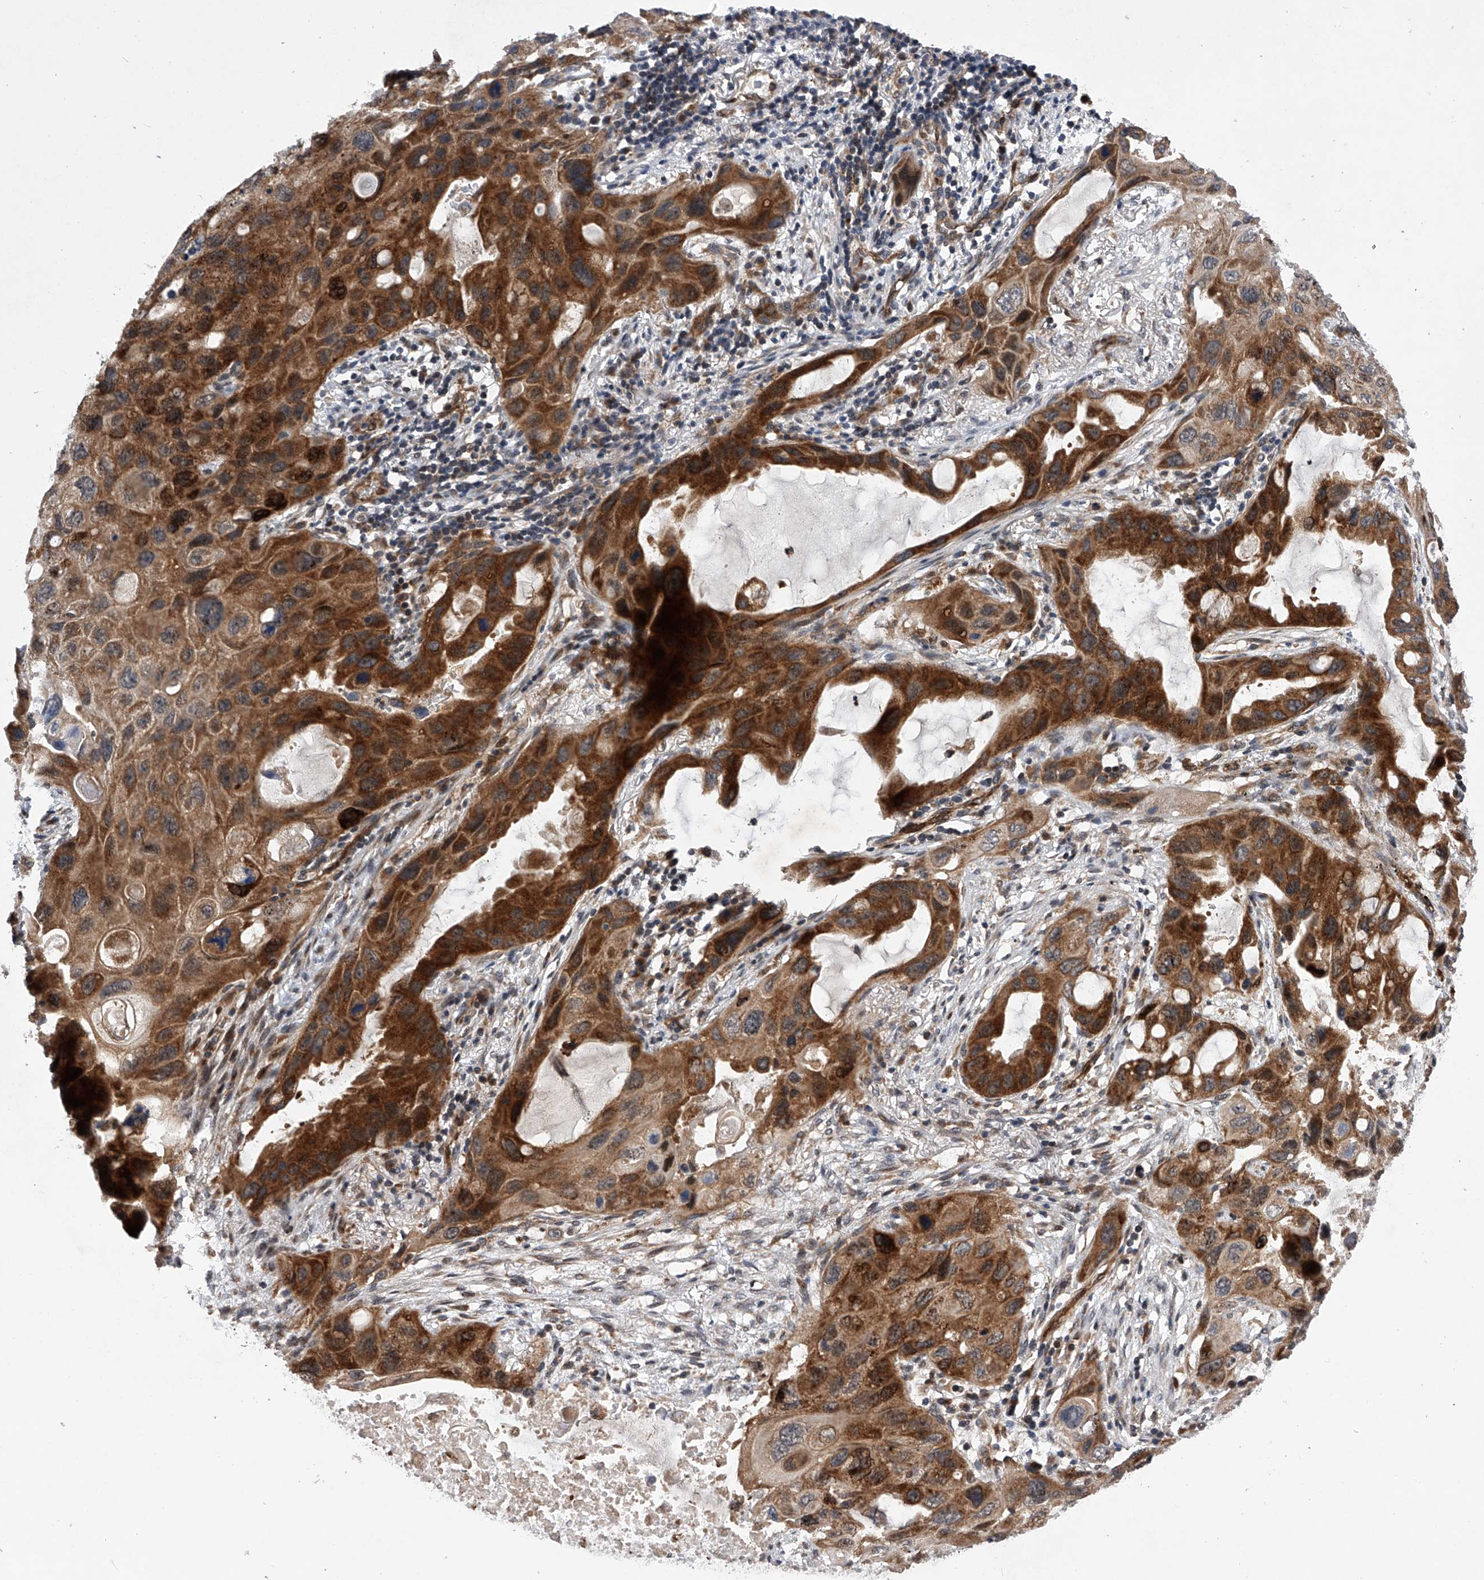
{"staining": {"intensity": "strong", "quantity": ">75%", "location": "cytoplasmic/membranous"}, "tissue": "lung cancer", "cell_type": "Tumor cells", "image_type": "cancer", "snomed": [{"axis": "morphology", "description": "Squamous cell carcinoma, NOS"}, {"axis": "topography", "description": "Lung"}], "caption": "Immunohistochemistry (IHC) photomicrograph of neoplastic tissue: lung squamous cell carcinoma stained using immunohistochemistry displays high levels of strong protein expression localized specifically in the cytoplasmic/membranous of tumor cells, appearing as a cytoplasmic/membranous brown color.", "gene": "MAP3K11", "patient": {"sex": "female", "age": 73}}